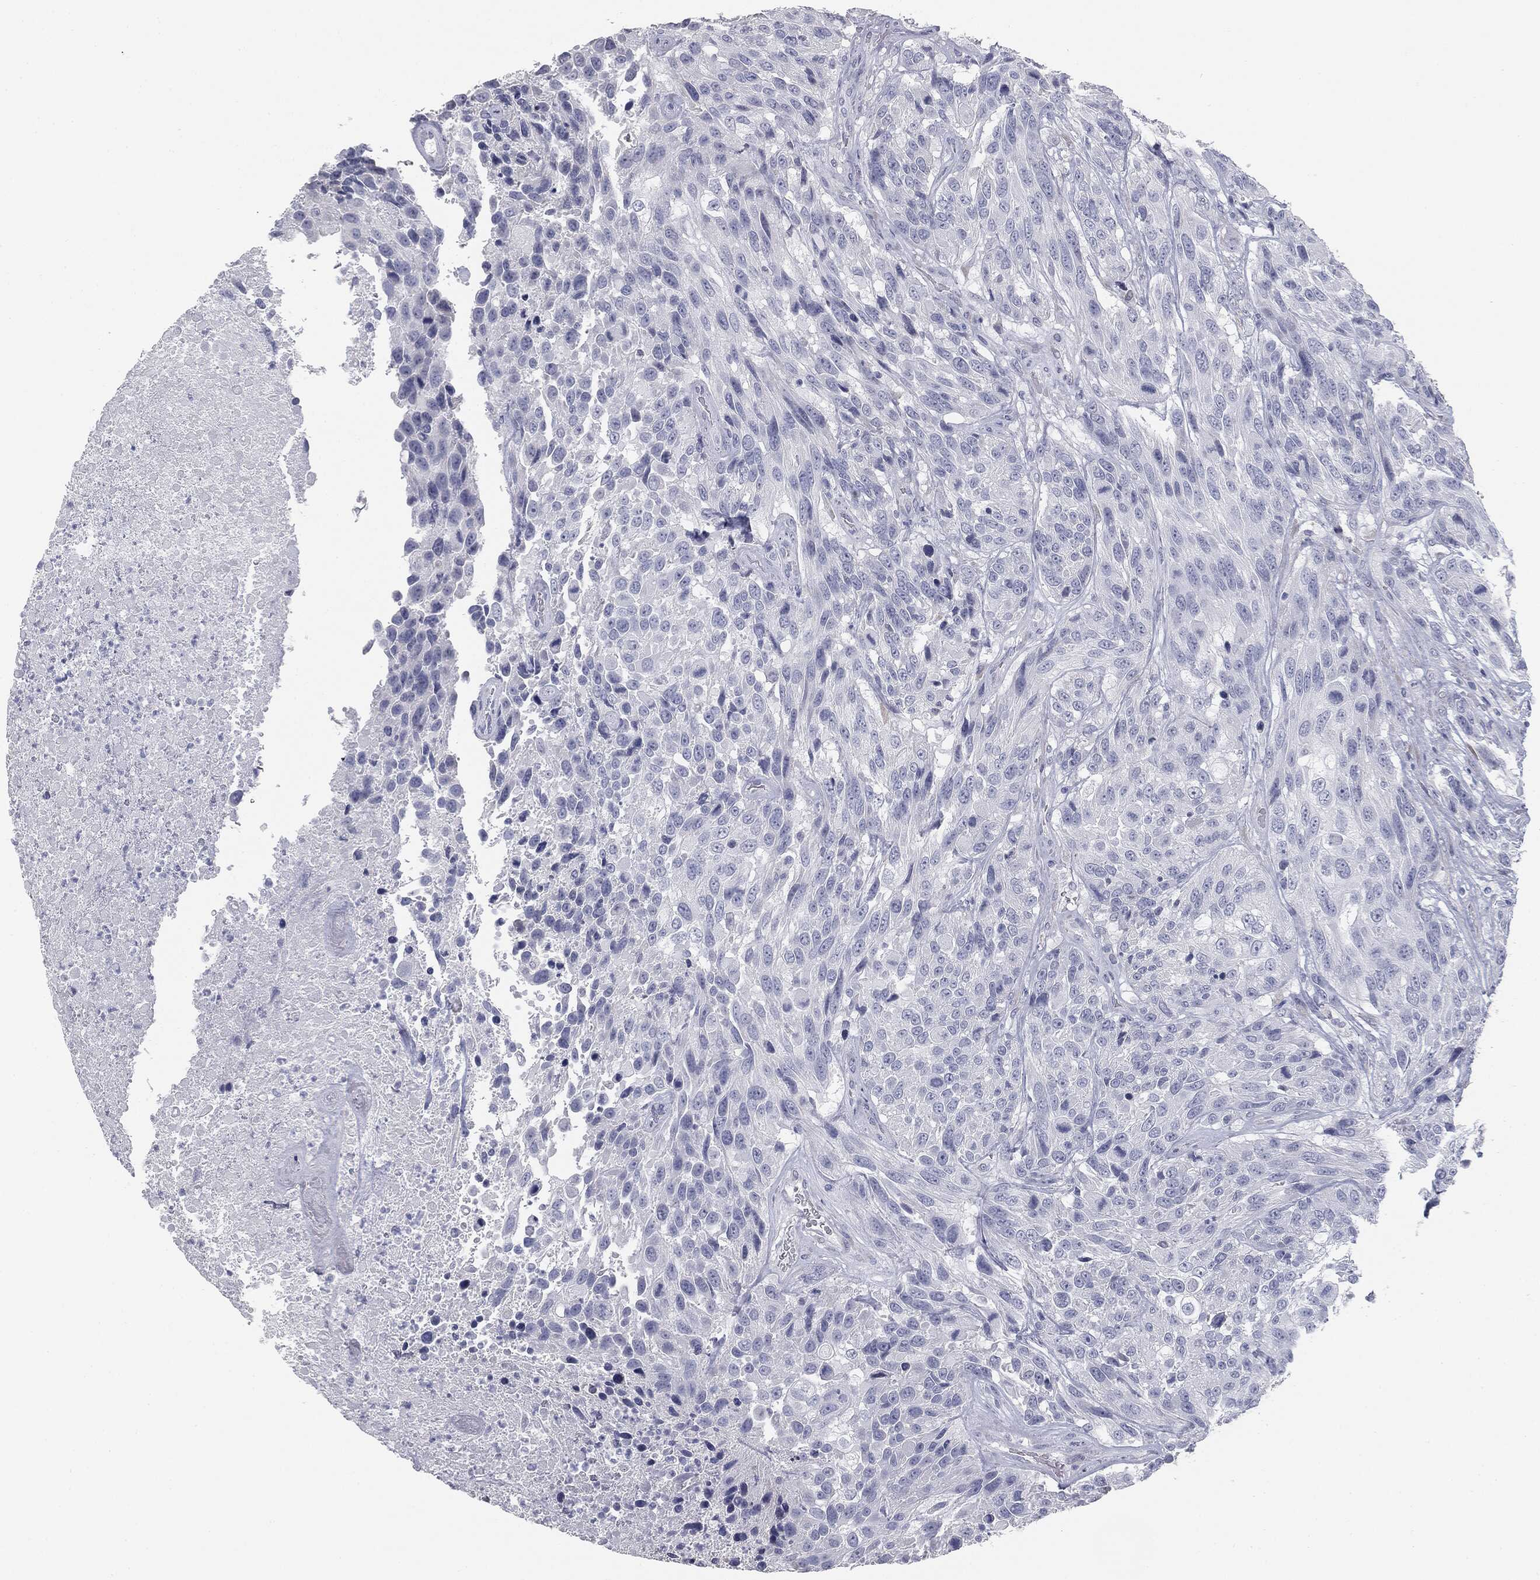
{"staining": {"intensity": "negative", "quantity": "none", "location": "none"}, "tissue": "urothelial cancer", "cell_type": "Tumor cells", "image_type": "cancer", "snomed": [{"axis": "morphology", "description": "Urothelial carcinoma, High grade"}, {"axis": "topography", "description": "Urinary bladder"}], "caption": "The micrograph reveals no significant staining in tumor cells of urothelial carcinoma (high-grade). Nuclei are stained in blue.", "gene": "MUC5AC", "patient": {"sex": "female", "age": 70}}